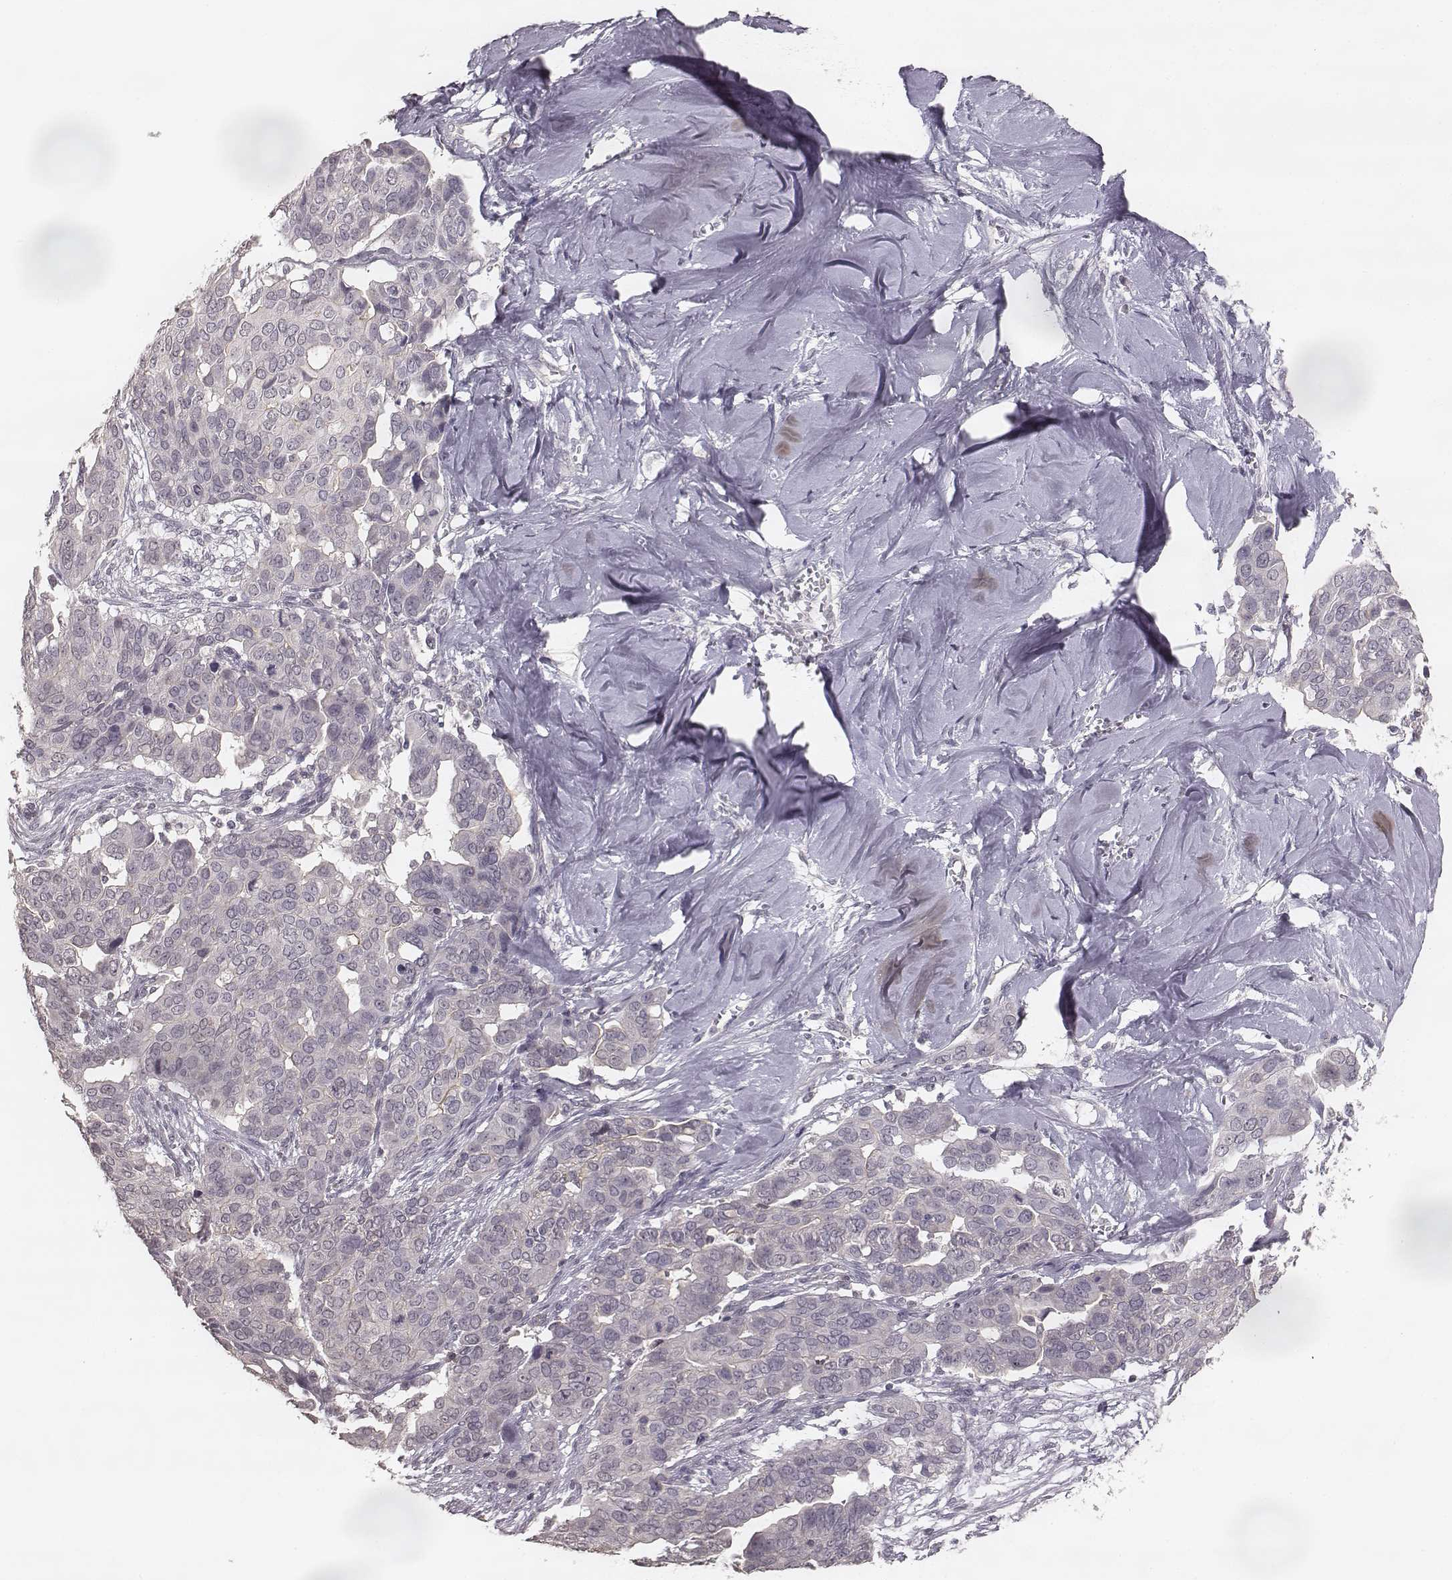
{"staining": {"intensity": "negative", "quantity": "none", "location": "none"}, "tissue": "ovarian cancer", "cell_type": "Tumor cells", "image_type": "cancer", "snomed": [{"axis": "morphology", "description": "Carcinoma, endometroid"}, {"axis": "topography", "description": "Ovary"}], "caption": "A photomicrograph of ovarian cancer (endometroid carcinoma) stained for a protein reveals no brown staining in tumor cells.", "gene": "LY6K", "patient": {"sex": "female", "age": 78}}